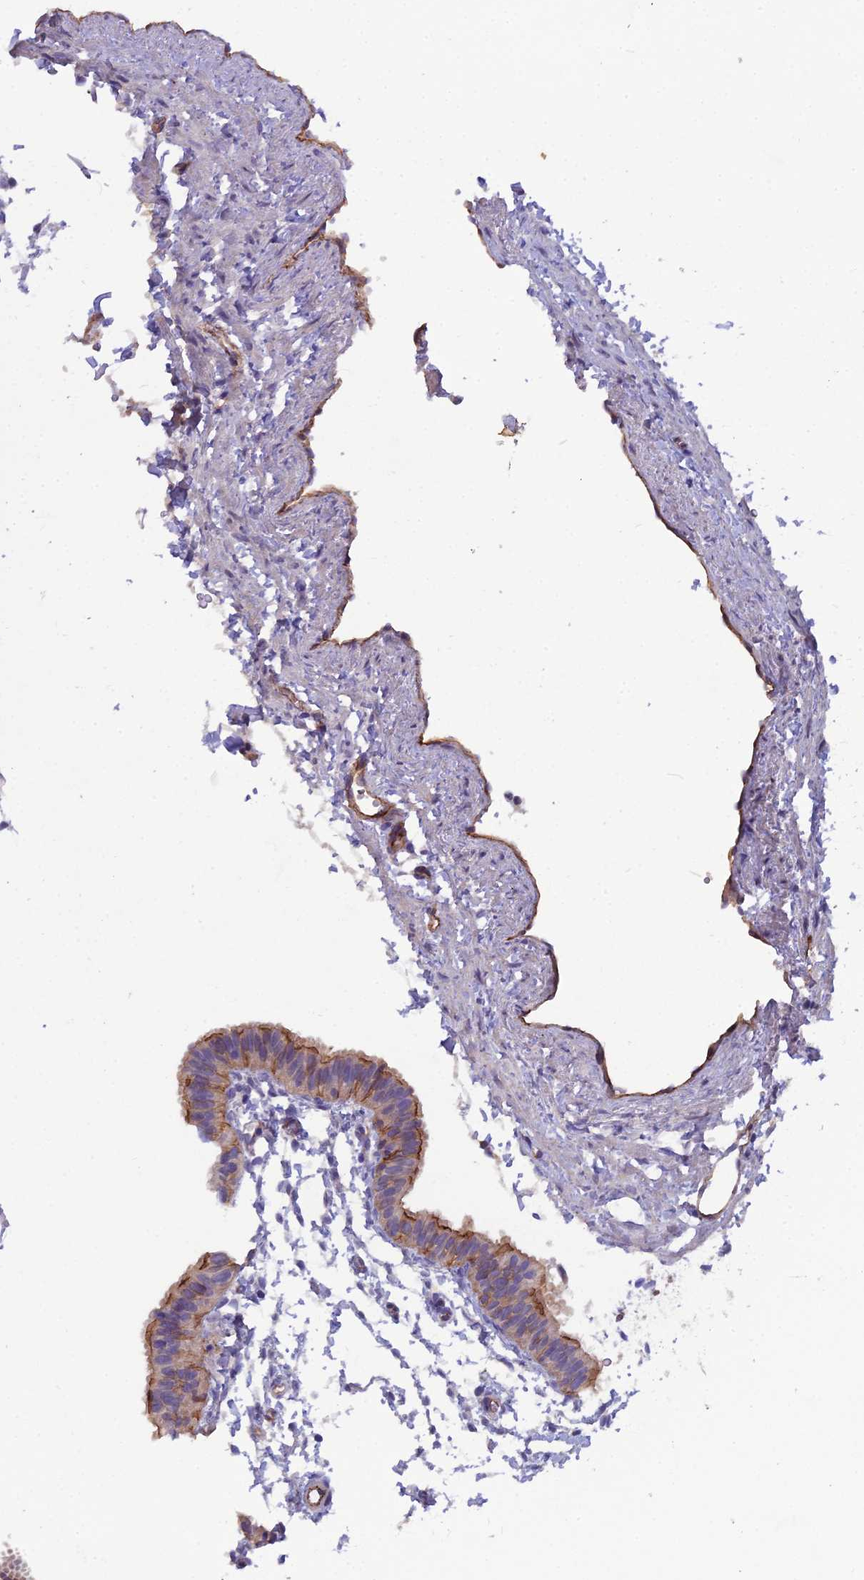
{"staining": {"intensity": "moderate", "quantity": "25%-75%", "location": "cytoplasmic/membranous"}, "tissue": "fallopian tube", "cell_type": "Glandular cells", "image_type": "normal", "snomed": [{"axis": "morphology", "description": "Normal tissue, NOS"}, {"axis": "topography", "description": "Fallopian tube"}], "caption": "Brown immunohistochemical staining in unremarkable human fallopian tube shows moderate cytoplasmic/membranous staining in about 25%-75% of glandular cells.", "gene": "CFAP47", "patient": {"sex": "female", "age": 35}}